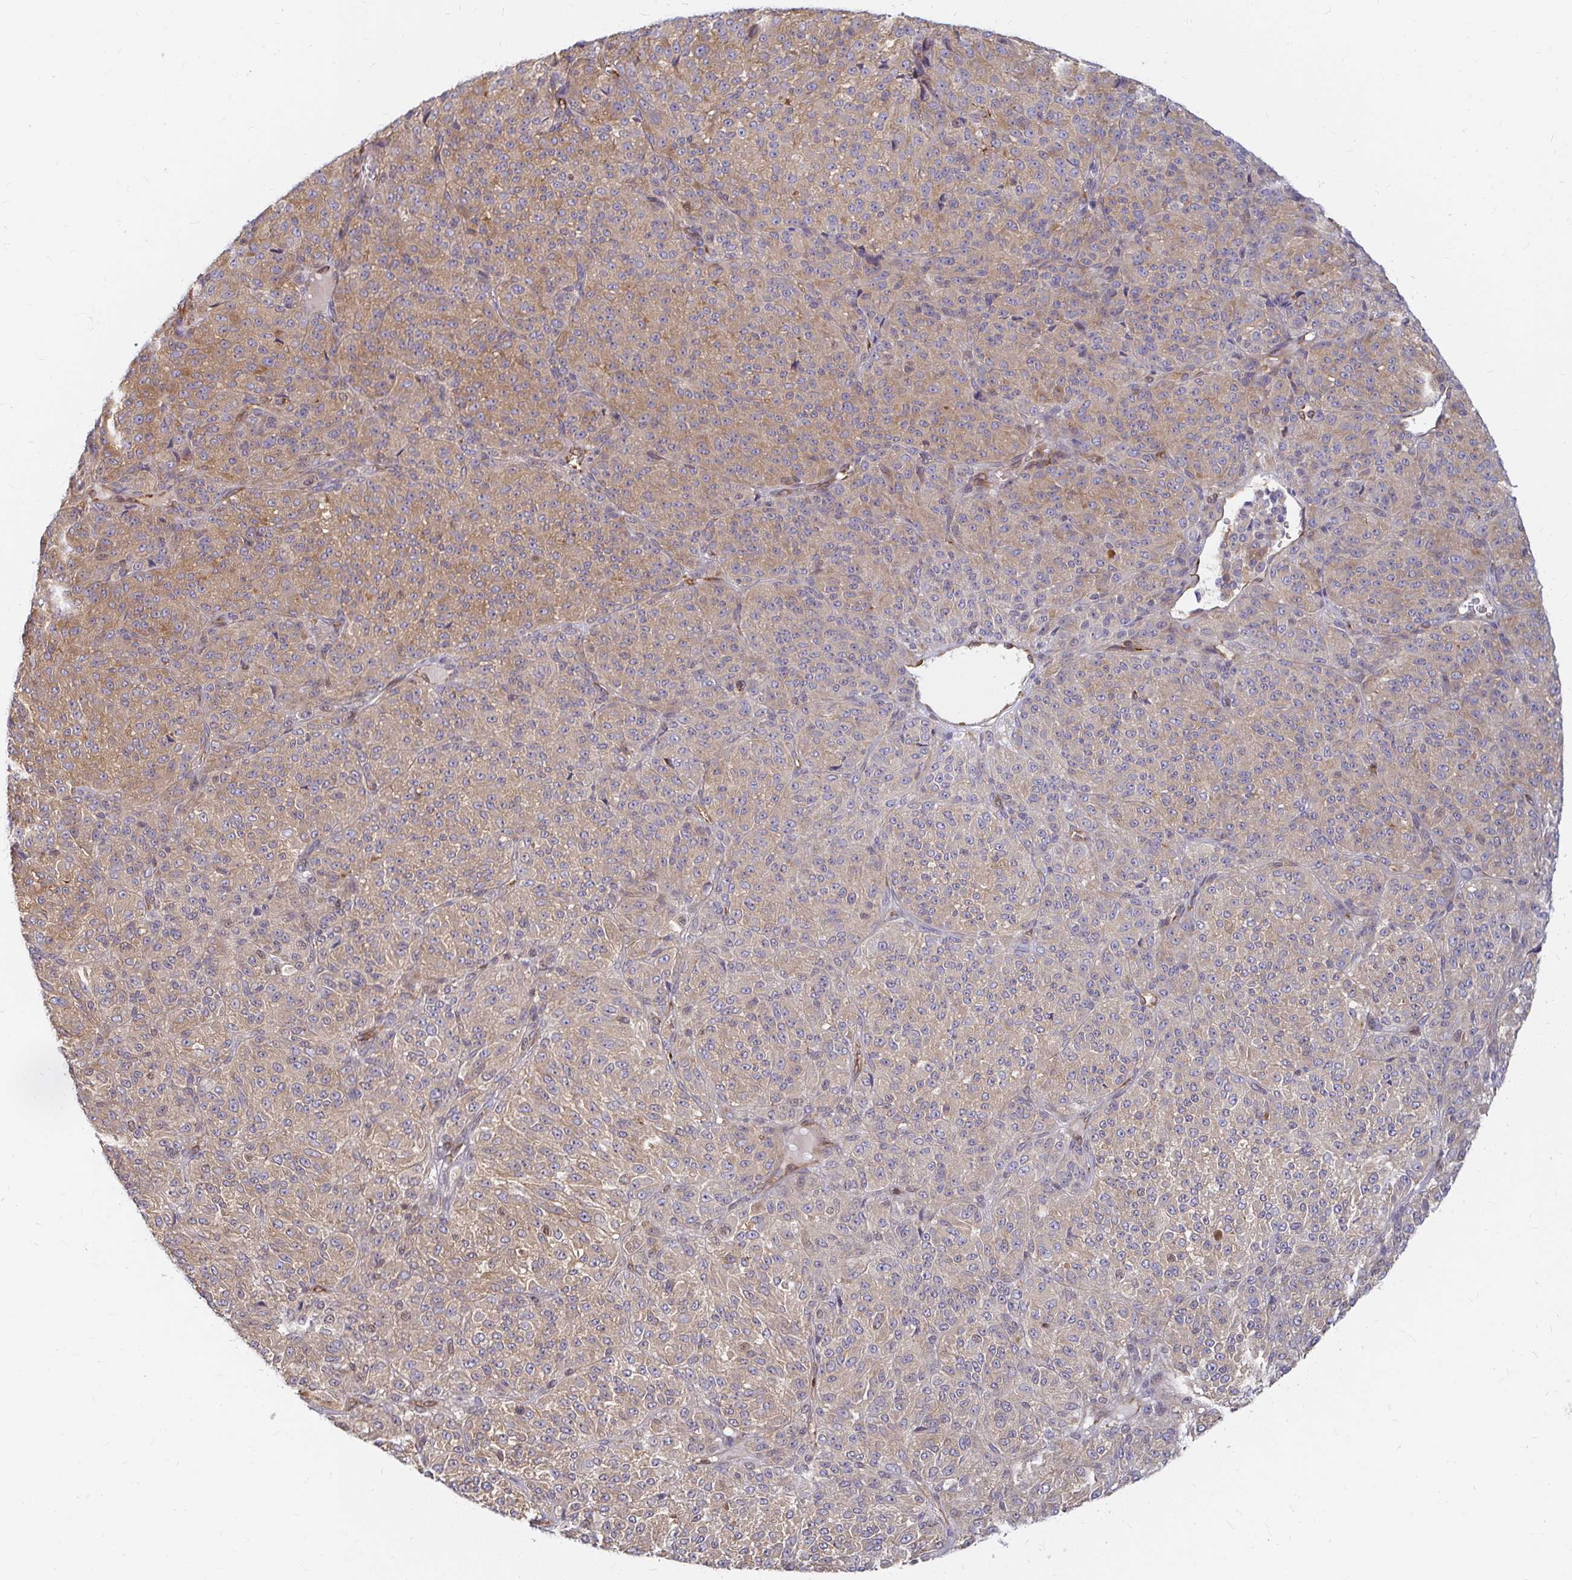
{"staining": {"intensity": "moderate", "quantity": "25%-75%", "location": "cytoplasmic/membranous"}, "tissue": "melanoma", "cell_type": "Tumor cells", "image_type": "cancer", "snomed": [{"axis": "morphology", "description": "Malignant melanoma, Metastatic site"}, {"axis": "topography", "description": "Brain"}], "caption": "A histopathology image of human melanoma stained for a protein demonstrates moderate cytoplasmic/membranous brown staining in tumor cells.", "gene": "CAST", "patient": {"sex": "female", "age": 56}}